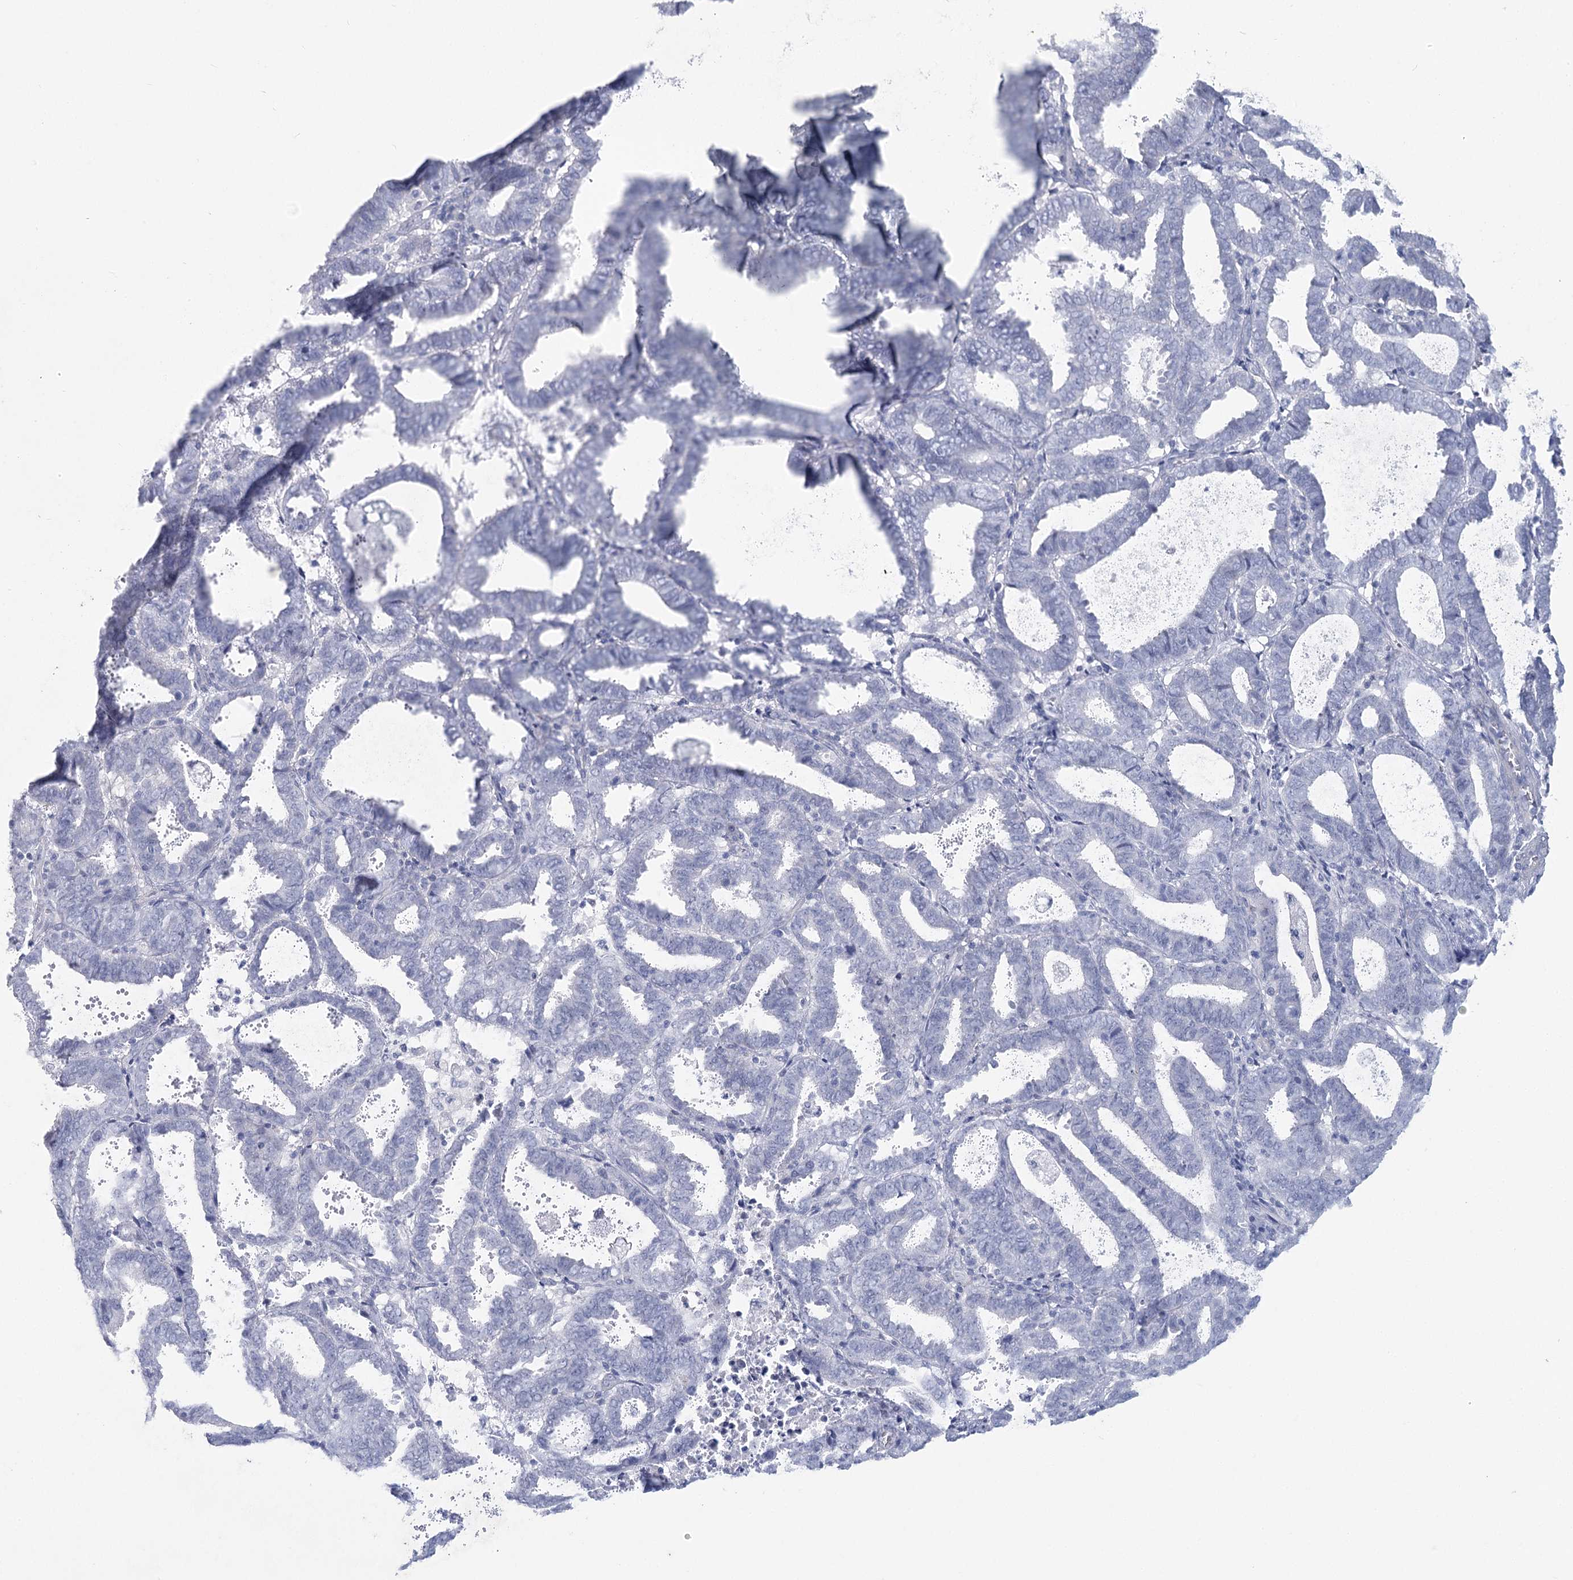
{"staining": {"intensity": "negative", "quantity": "none", "location": "none"}, "tissue": "endometrial cancer", "cell_type": "Tumor cells", "image_type": "cancer", "snomed": [{"axis": "morphology", "description": "Adenocarcinoma, NOS"}, {"axis": "topography", "description": "Uterus"}], "caption": "The image exhibits no significant staining in tumor cells of endometrial cancer.", "gene": "CCDC88A", "patient": {"sex": "female", "age": 83}}